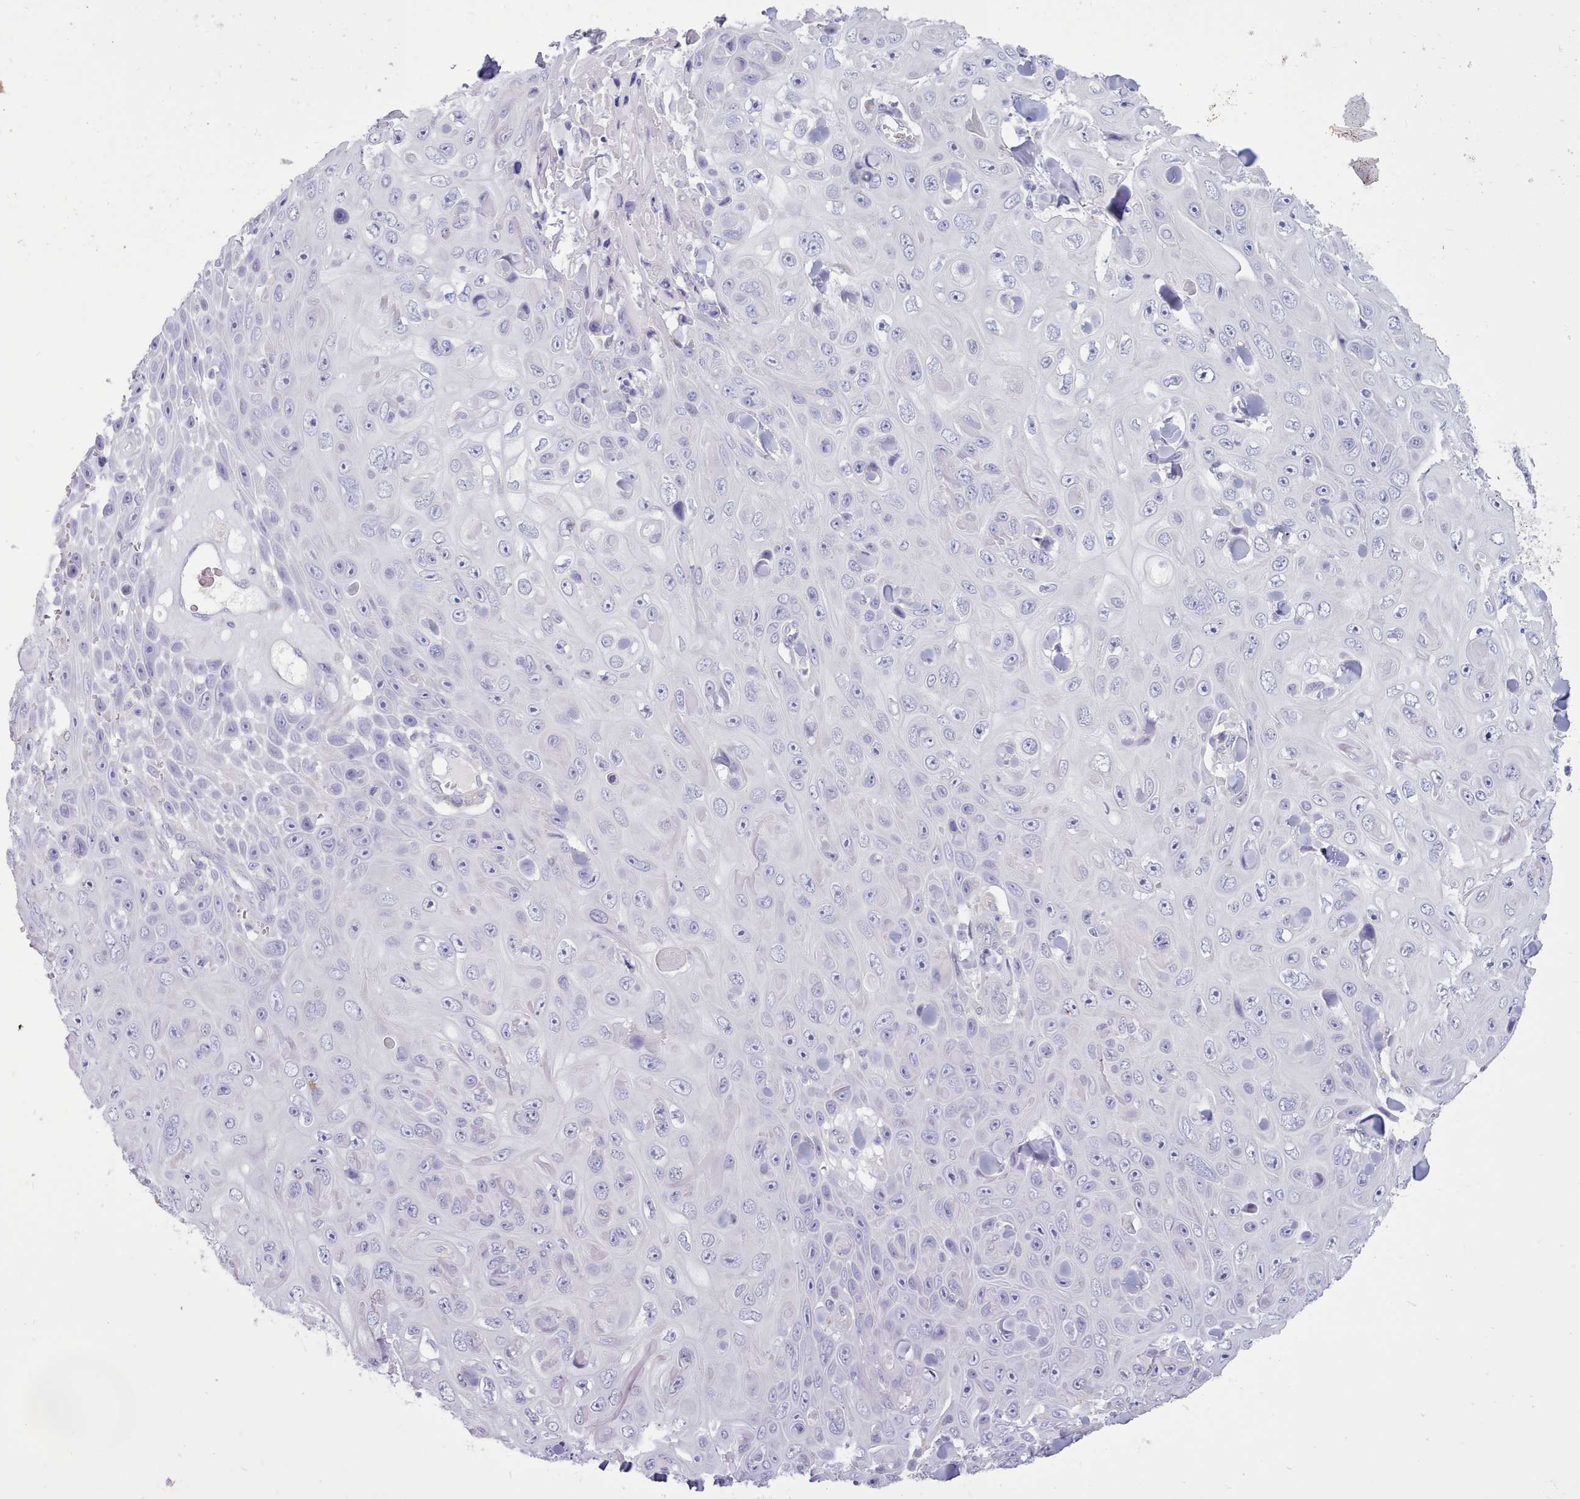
{"staining": {"intensity": "negative", "quantity": "none", "location": "none"}, "tissue": "skin cancer", "cell_type": "Tumor cells", "image_type": "cancer", "snomed": [{"axis": "morphology", "description": "Squamous cell carcinoma, NOS"}, {"axis": "topography", "description": "Skin"}], "caption": "Tumor cells show no significant protein positivity in skin squamous cell carcinoma.", "gene": "TMEM253", "patient": {"sex": "male", "age": 82}}